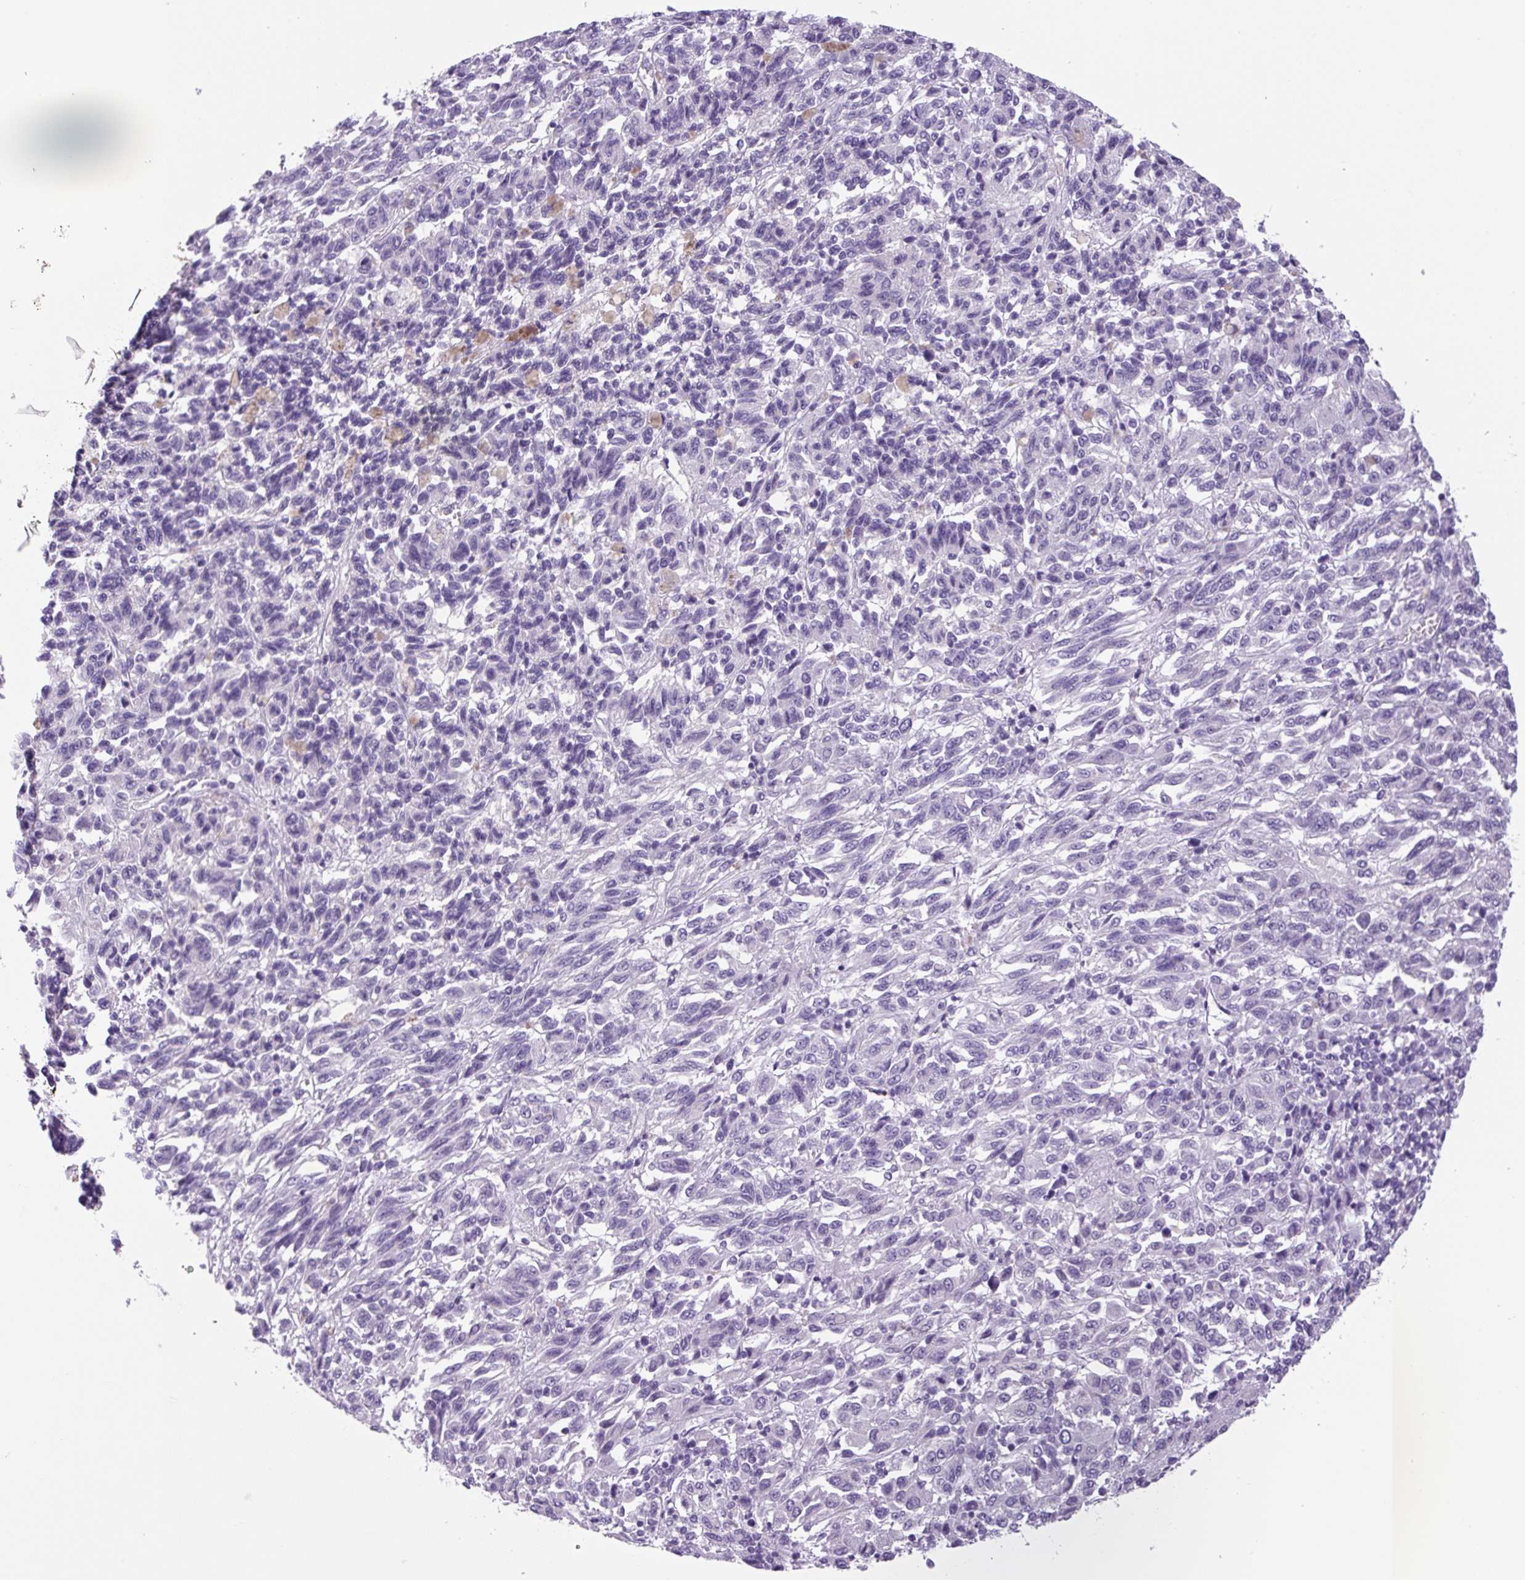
{"staining": {"intensity": "negative", "quantity": "none", "location": "none"}, "tissue": "melanoma", "cell_type": "Tumor cells", "image_type": "cancer", "snomed": [{"axis": "morphology", "description": "Malignant melanoma, Metastatic site"}, {"axis": "topography", "description": "Lung"}], "caption": "The micrograph exhibits no staining of tumor cells in malignant melanoma (metastatic site). (Brightfield microscopy of DAB (3,3'-diaminobenzidine) immunohistochemistry at high magnification).", "gene": "CHGA", "patient": {"sex": "male", "age": 64}}